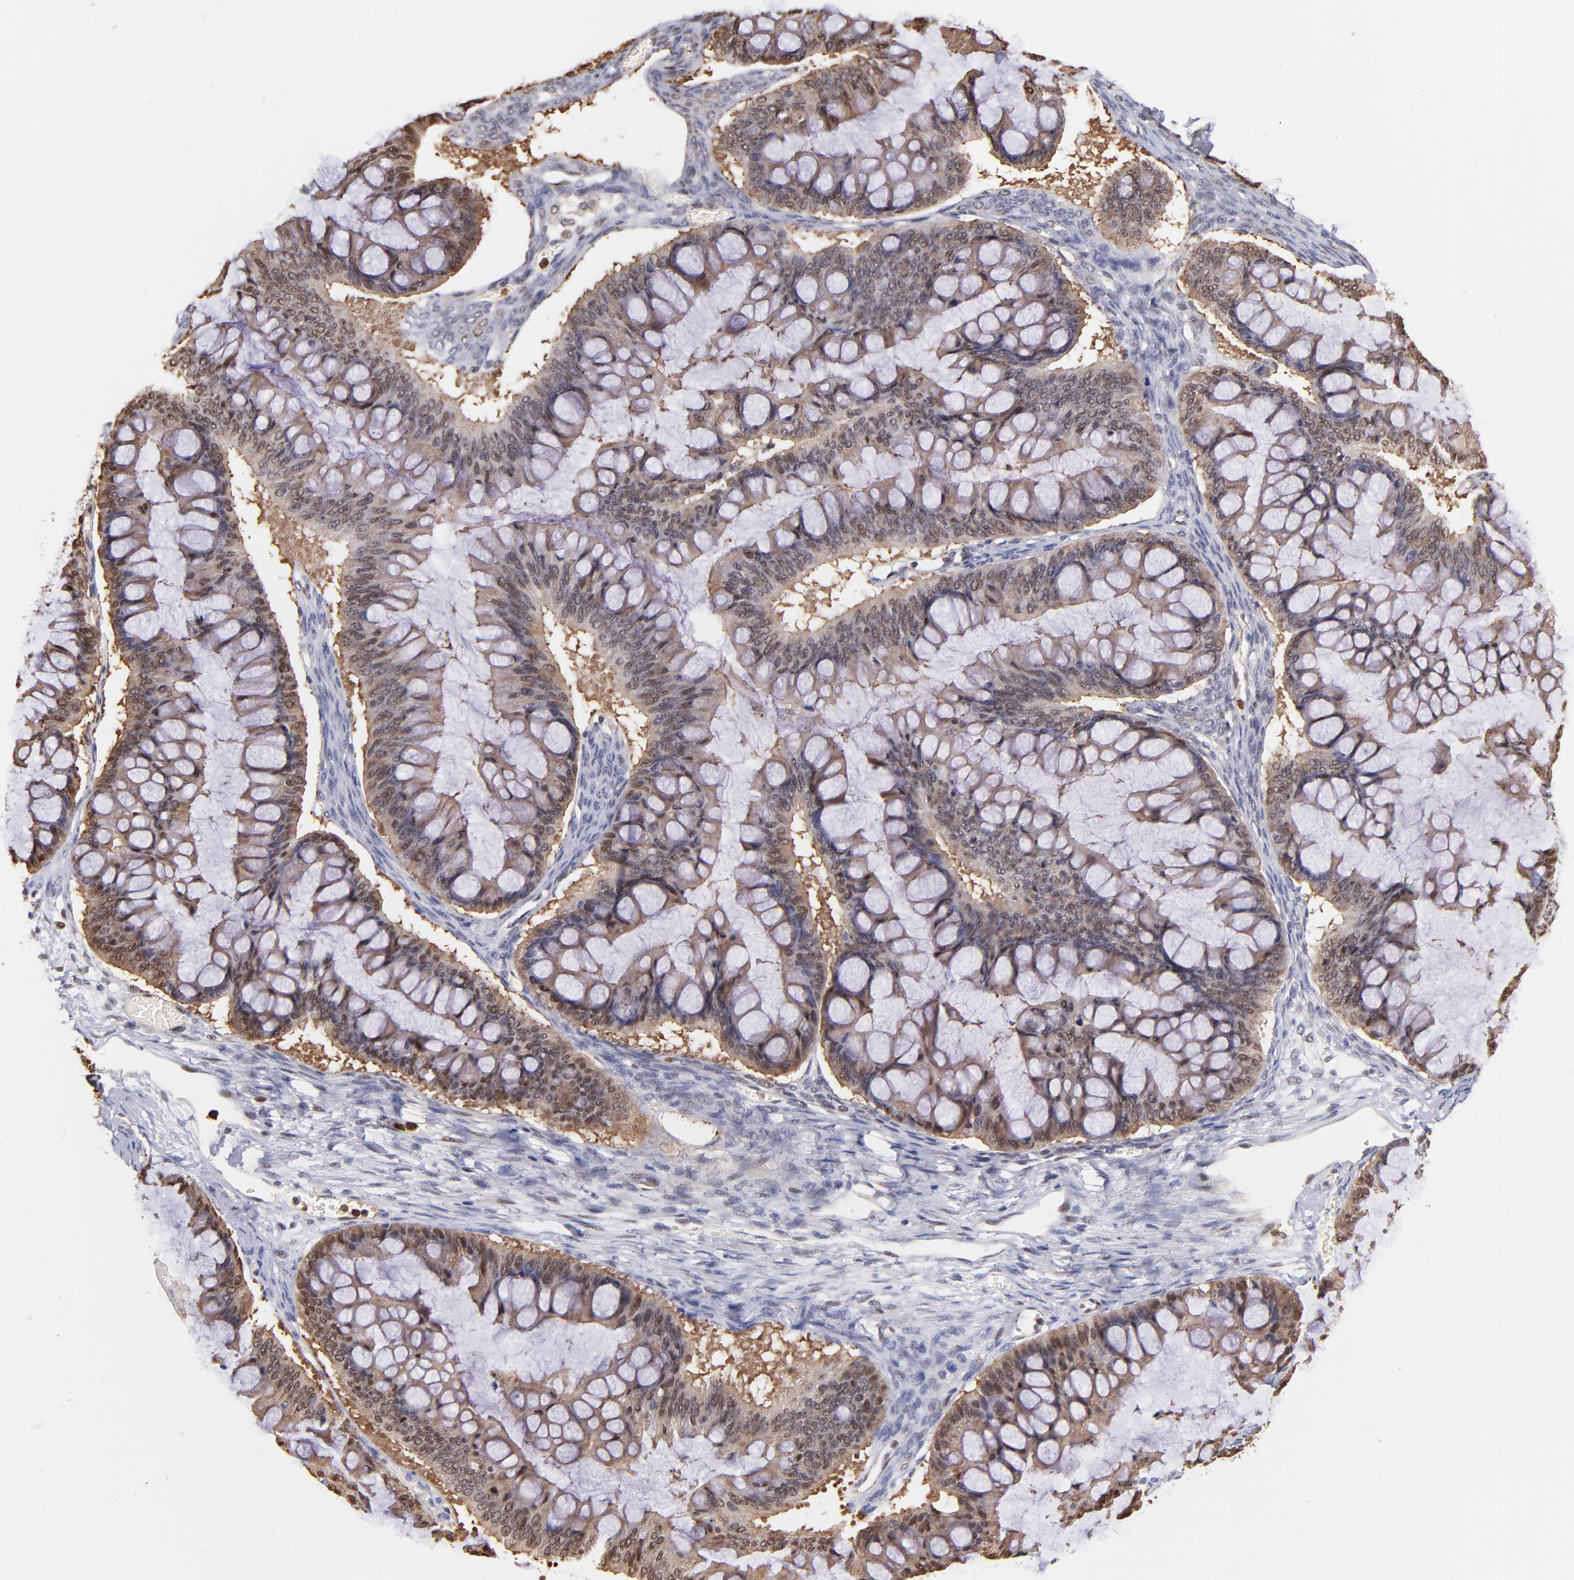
{"staining": {"intensity": "moderate", "quantity": ">75%", "location": "cytoplasmic/membranous,nuclear"}, "tissue": "ovarian cancer", "cell_type": "Tumor cells", "image_type": "cancer", "snomed": [{"axis": "morphology", "description": "Cystadenocarcinoma, mucinous, NOS"}, {"axis": "topography", "description": "Ovary"}], "caption": "IHC staining of ovarian cancer (mucinous cystadenocarcinoma), which exhibits medium levels of moderate cytoplasmic/membranous and nuclear staining in about >75% of tumor cells indicating moderate cytoplasmic/membranous and nuclear protein expression. The staining was performed using DAB (brown) for protein detection and nuclei were counterstained in hematoxylin (blue).", "gene": "YWHAB", "patient": {"sex": "female", "age": 73}}